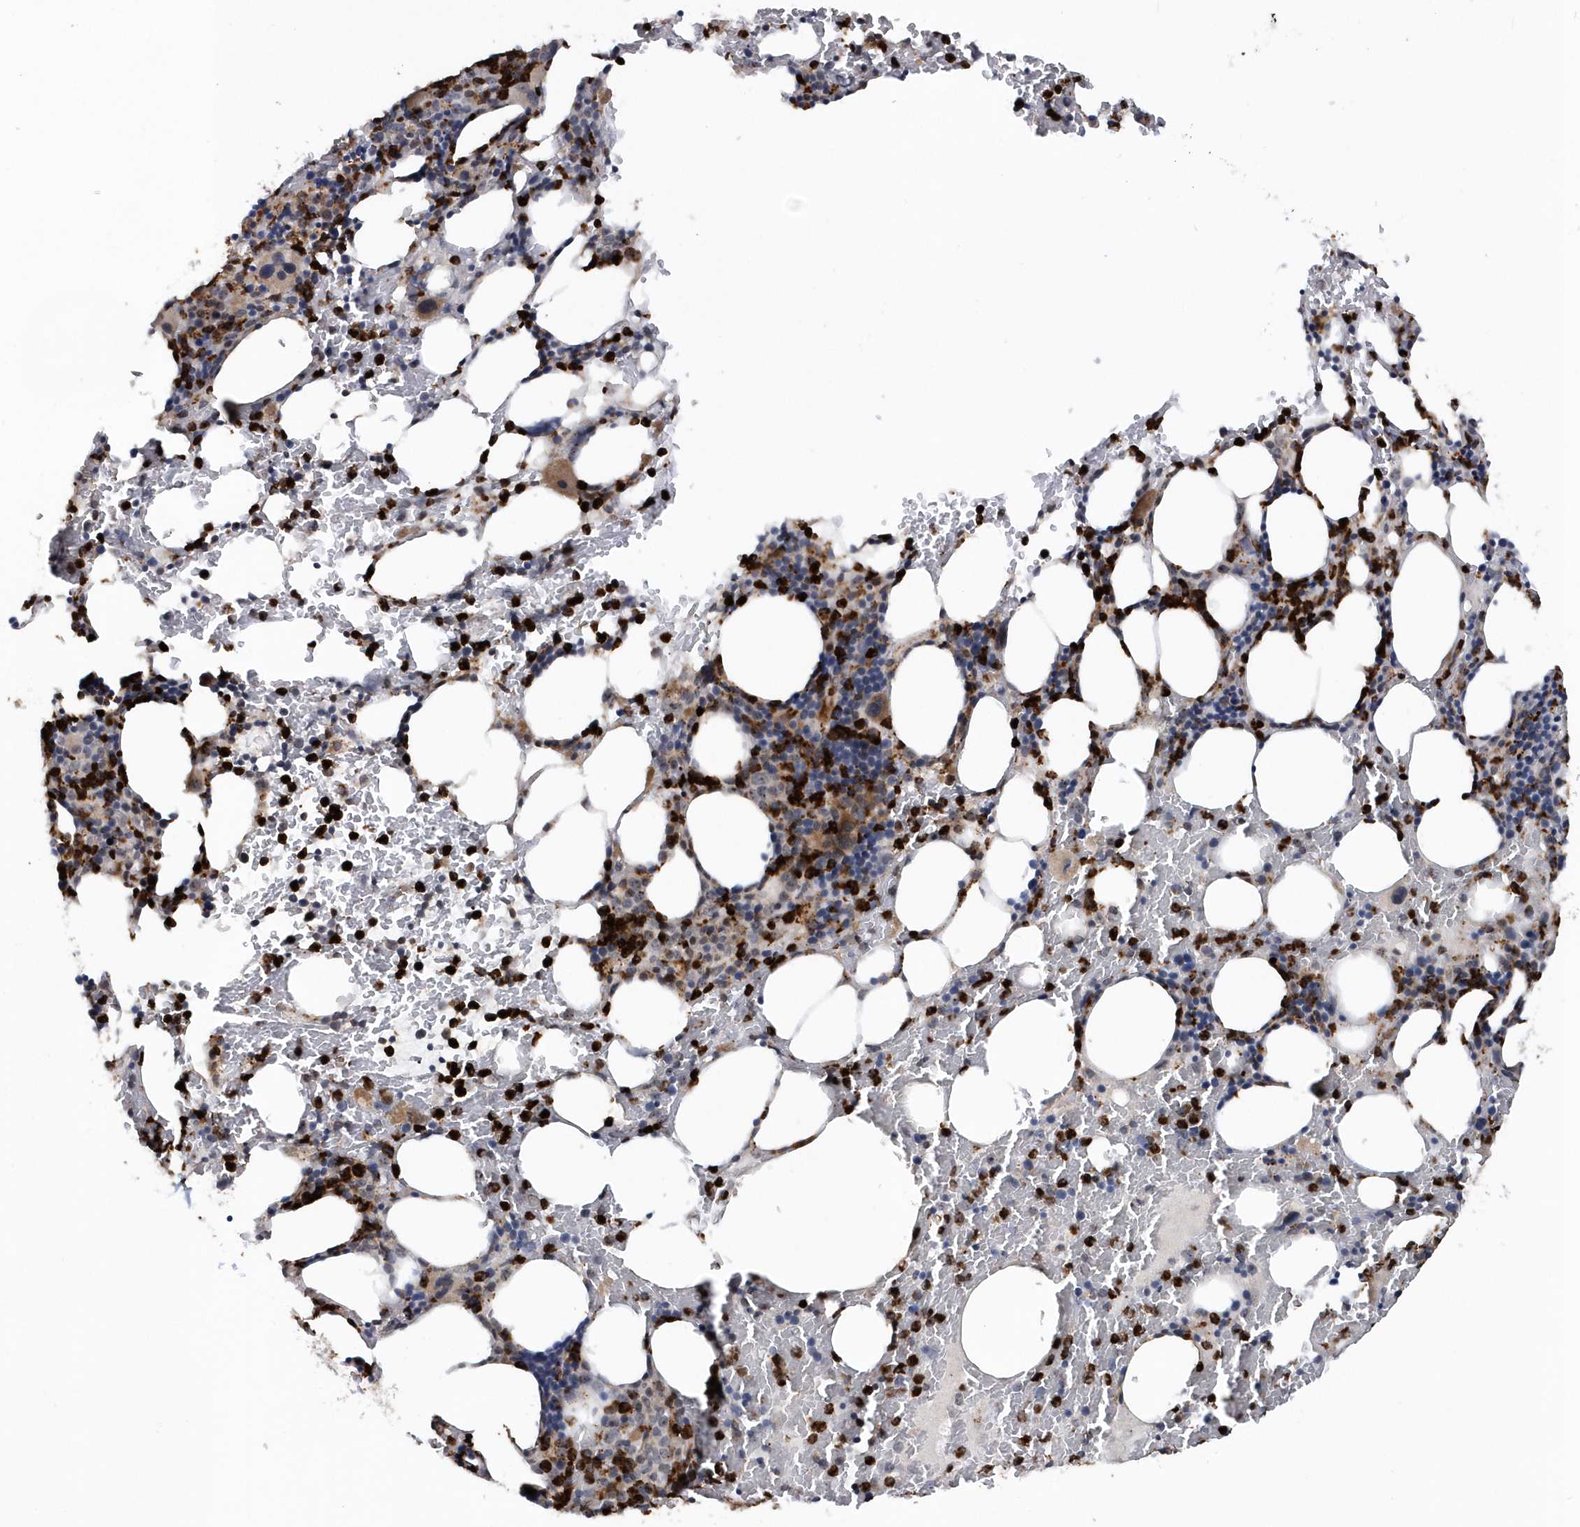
{"staining": {"intensity": "strong", "quantity": "25%-75%", "location": "cytoplasmic/membranous,nuclear"}, "tissue": "bone marrow", "cell_type": "Hematopoietic cells", "image_type": "normal", "snomed": [{"axis": "morphology", "description": "Normal tissue, NOS"}, {"axis": "topography", "description": "Bone marrow"}], "caption": "This micrograph exhibits normal bone marrow stained with immunohistochemistry (IHC) to label a protein in brown. The cytoplasmic/membranous,nuclear of hematopoietic cells show strong positivity for the protein. Nuclei are counter-stained blue.", "gene": "SOWAHB", "patient": {"sex": "male", "age": 62}}